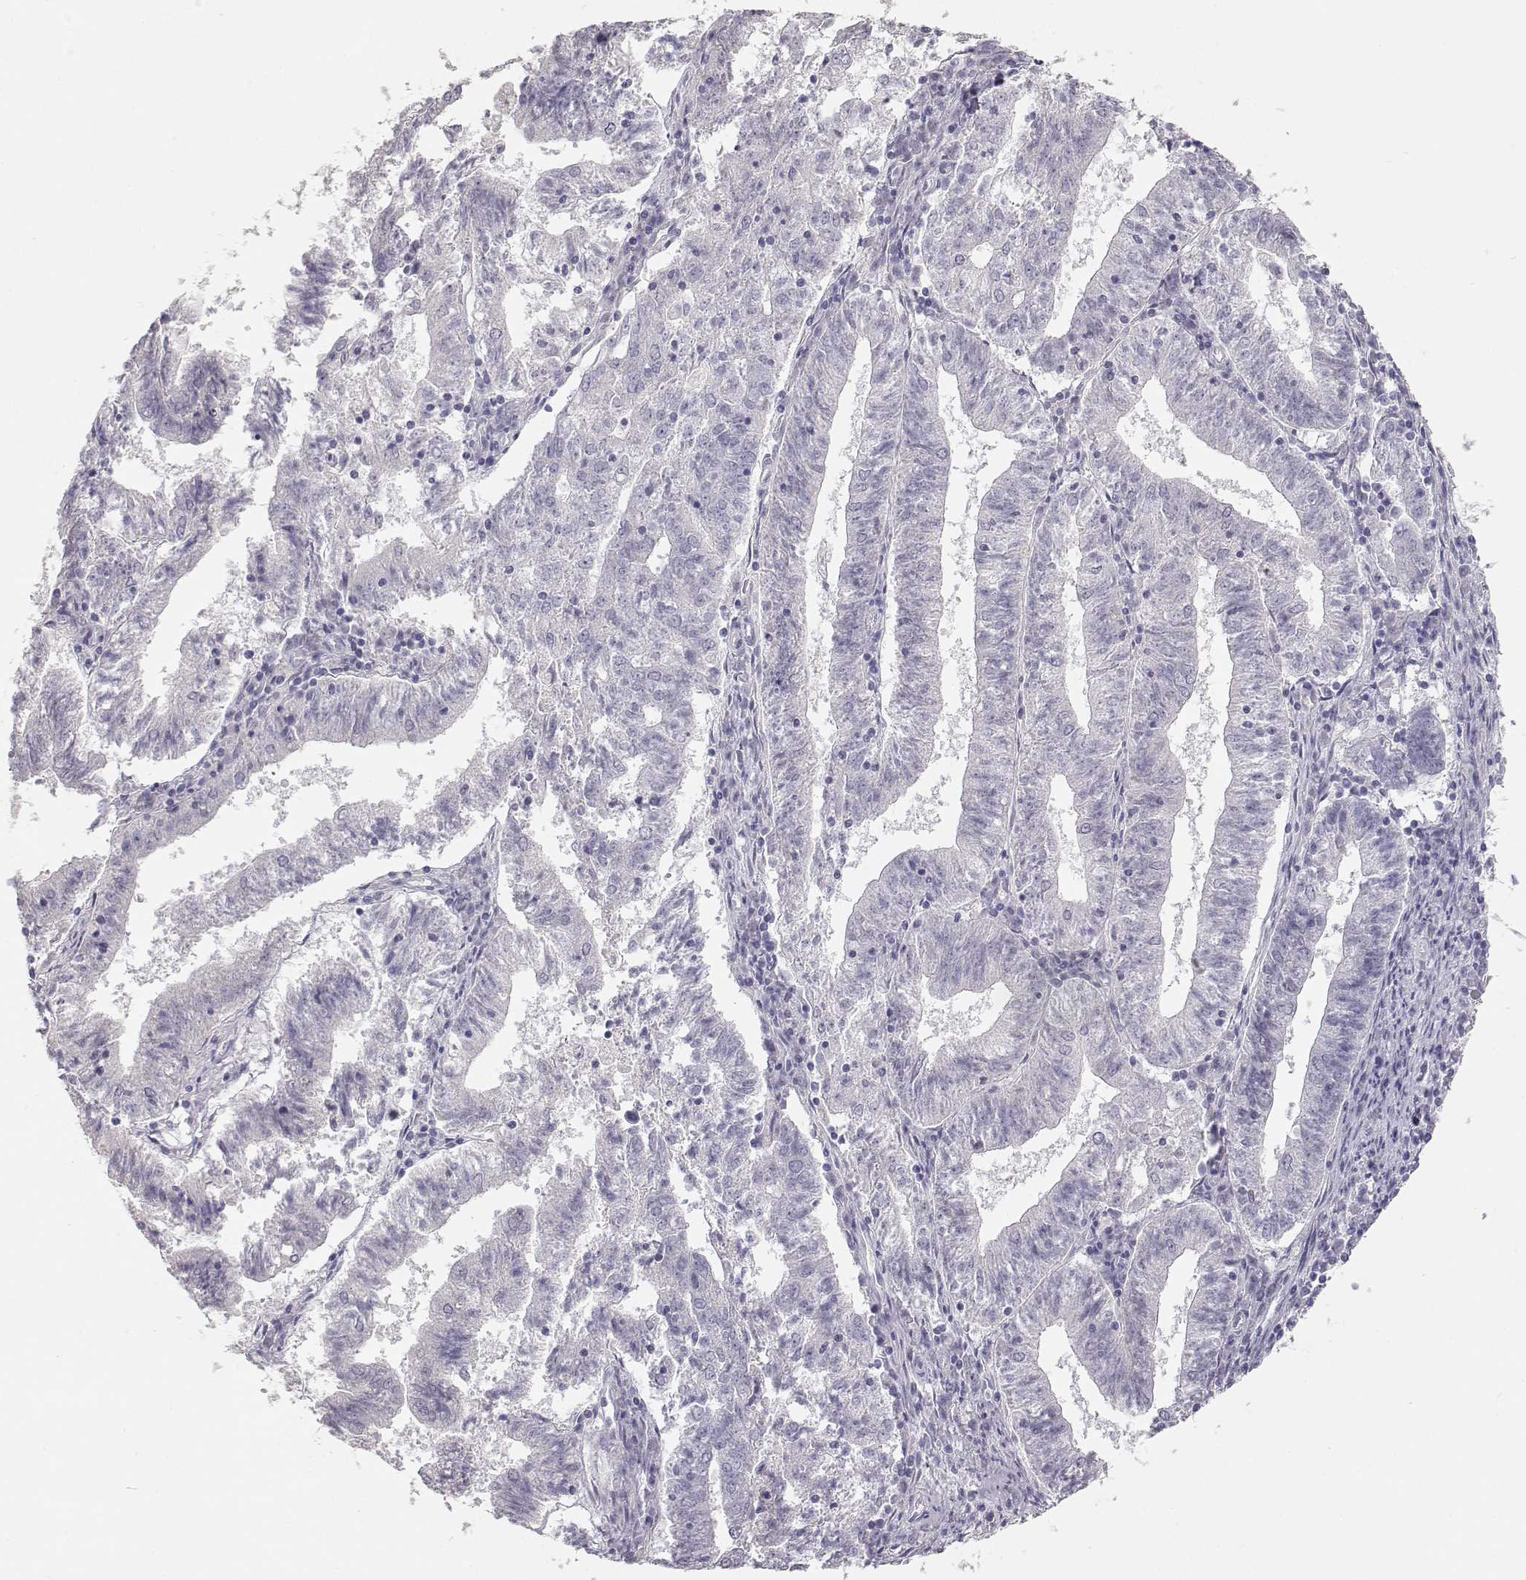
{"staining": {"intensity": "negative", "quantity": "none", "location": "none"}, "tissue": "endometrial cancer", "cell_type": "Tumor cells", "image_type": "cancer", "snomed": [{"axis": "morphology", "description": "Adenocarcinoma, NOS"}, {"axis": "topography", "description": "Endometrium"}], "caption": "A high-resolution photomicrograph shows IHC staining of adenocarcinoma (endometrial), which demonstrates no significant staining in tumor cells. (Brightfield microscopy of DAB immunohistochemistry (IHC) at high magnification).", "gene": "TKTL1", "patient": {"sex": "female", "age": 82}}